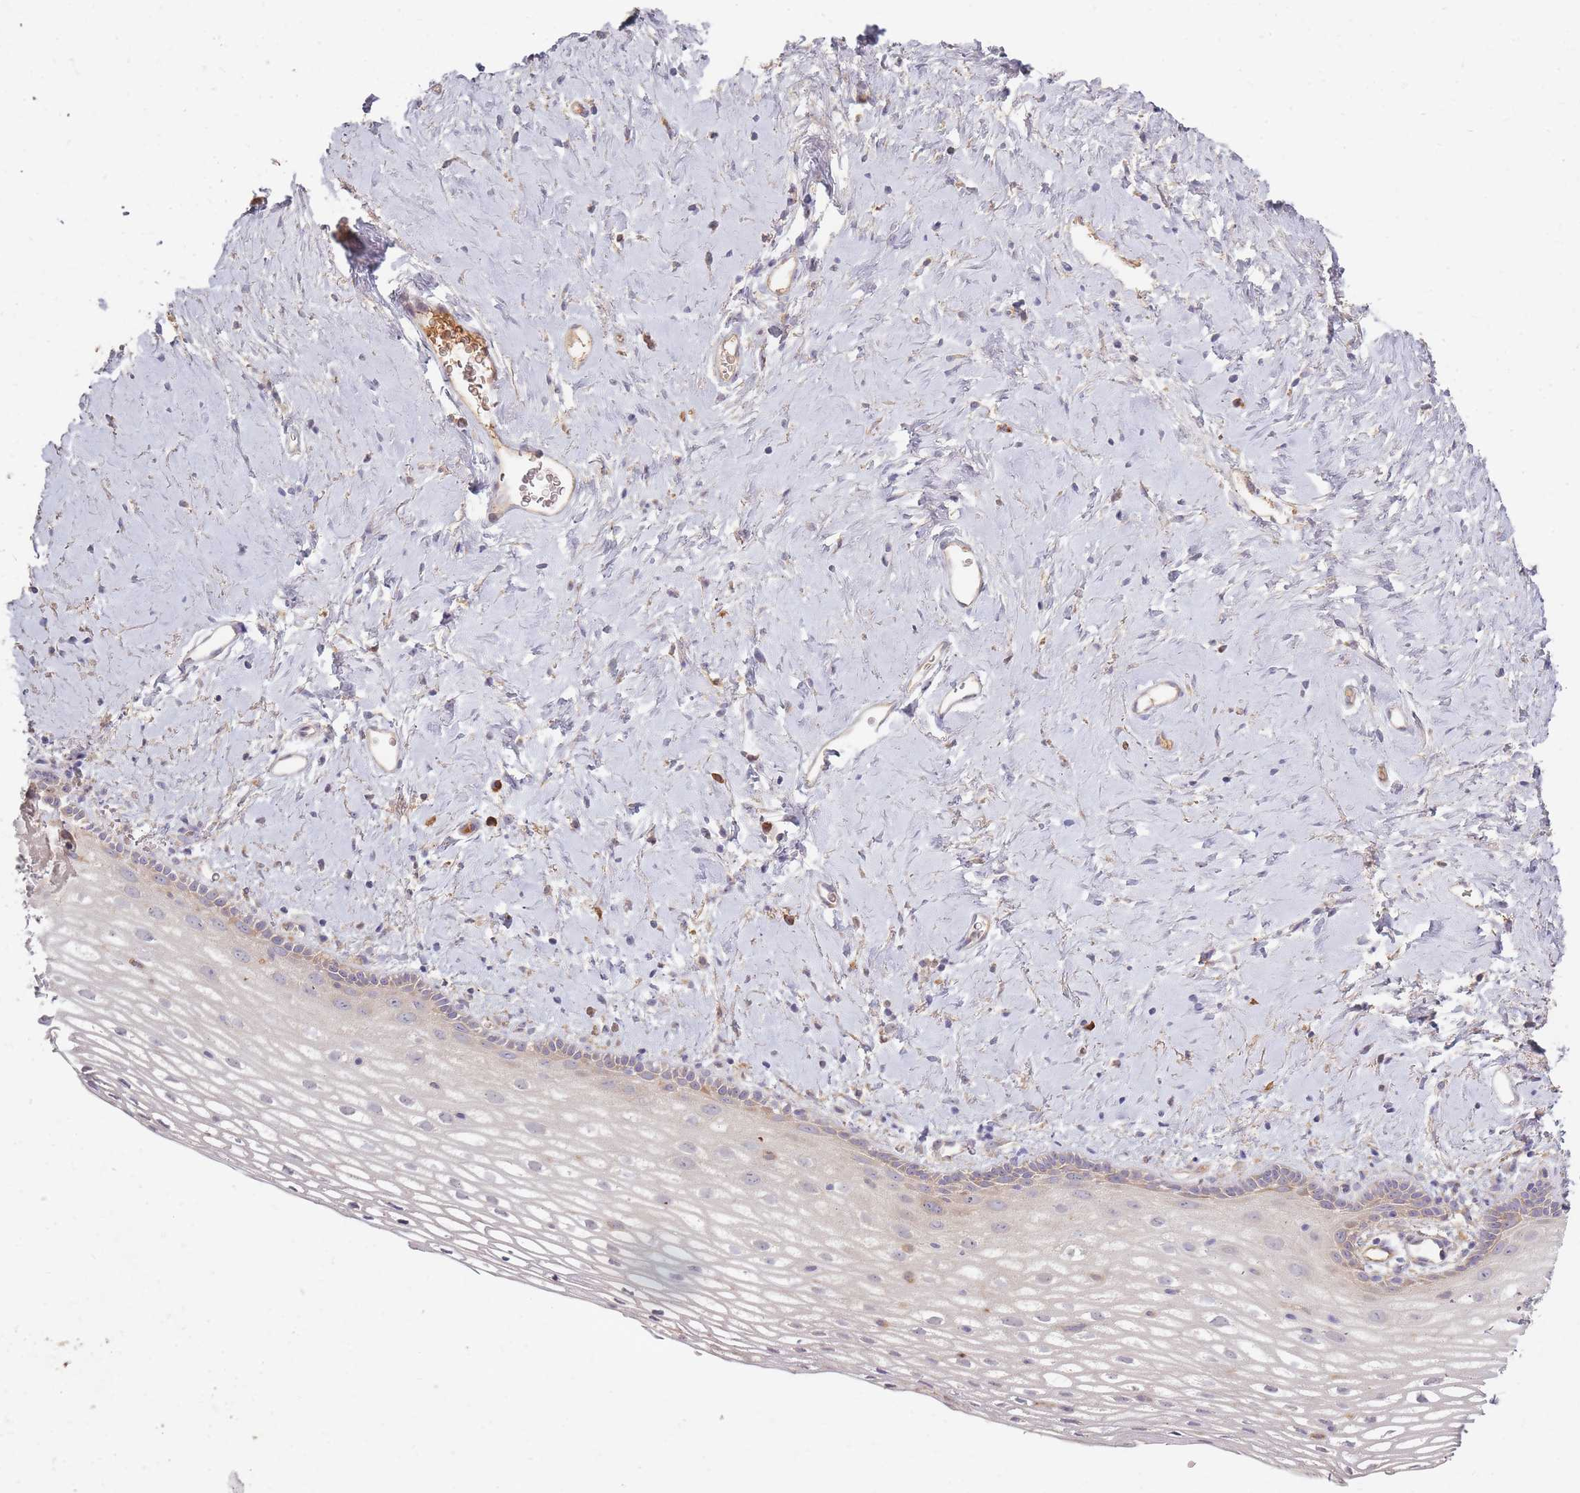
{"staining": {"intensity": "negative", "quantity": "none", "location": "none"}, "tissue": "vagina", "cell_type": "Squamous epithelial cells", "image_type": "normal", "snomed": [{"axis": "morphology", "description": "Normal tissue, NOS"}, {"axis": "morphology", "description": "Adenocarcinoma, NOS"}, {"axis": "topography", "description": "Rectum"}, {"axis": "topography", "description": "Vagina"}], "caption": "IHC image of unremarkable human vagina stained for a protein (brown), which demonstrates no expression in squamous epithelial cells.", "gene": "SMIM14", "patient": {"sex": "female", "age": 71}}